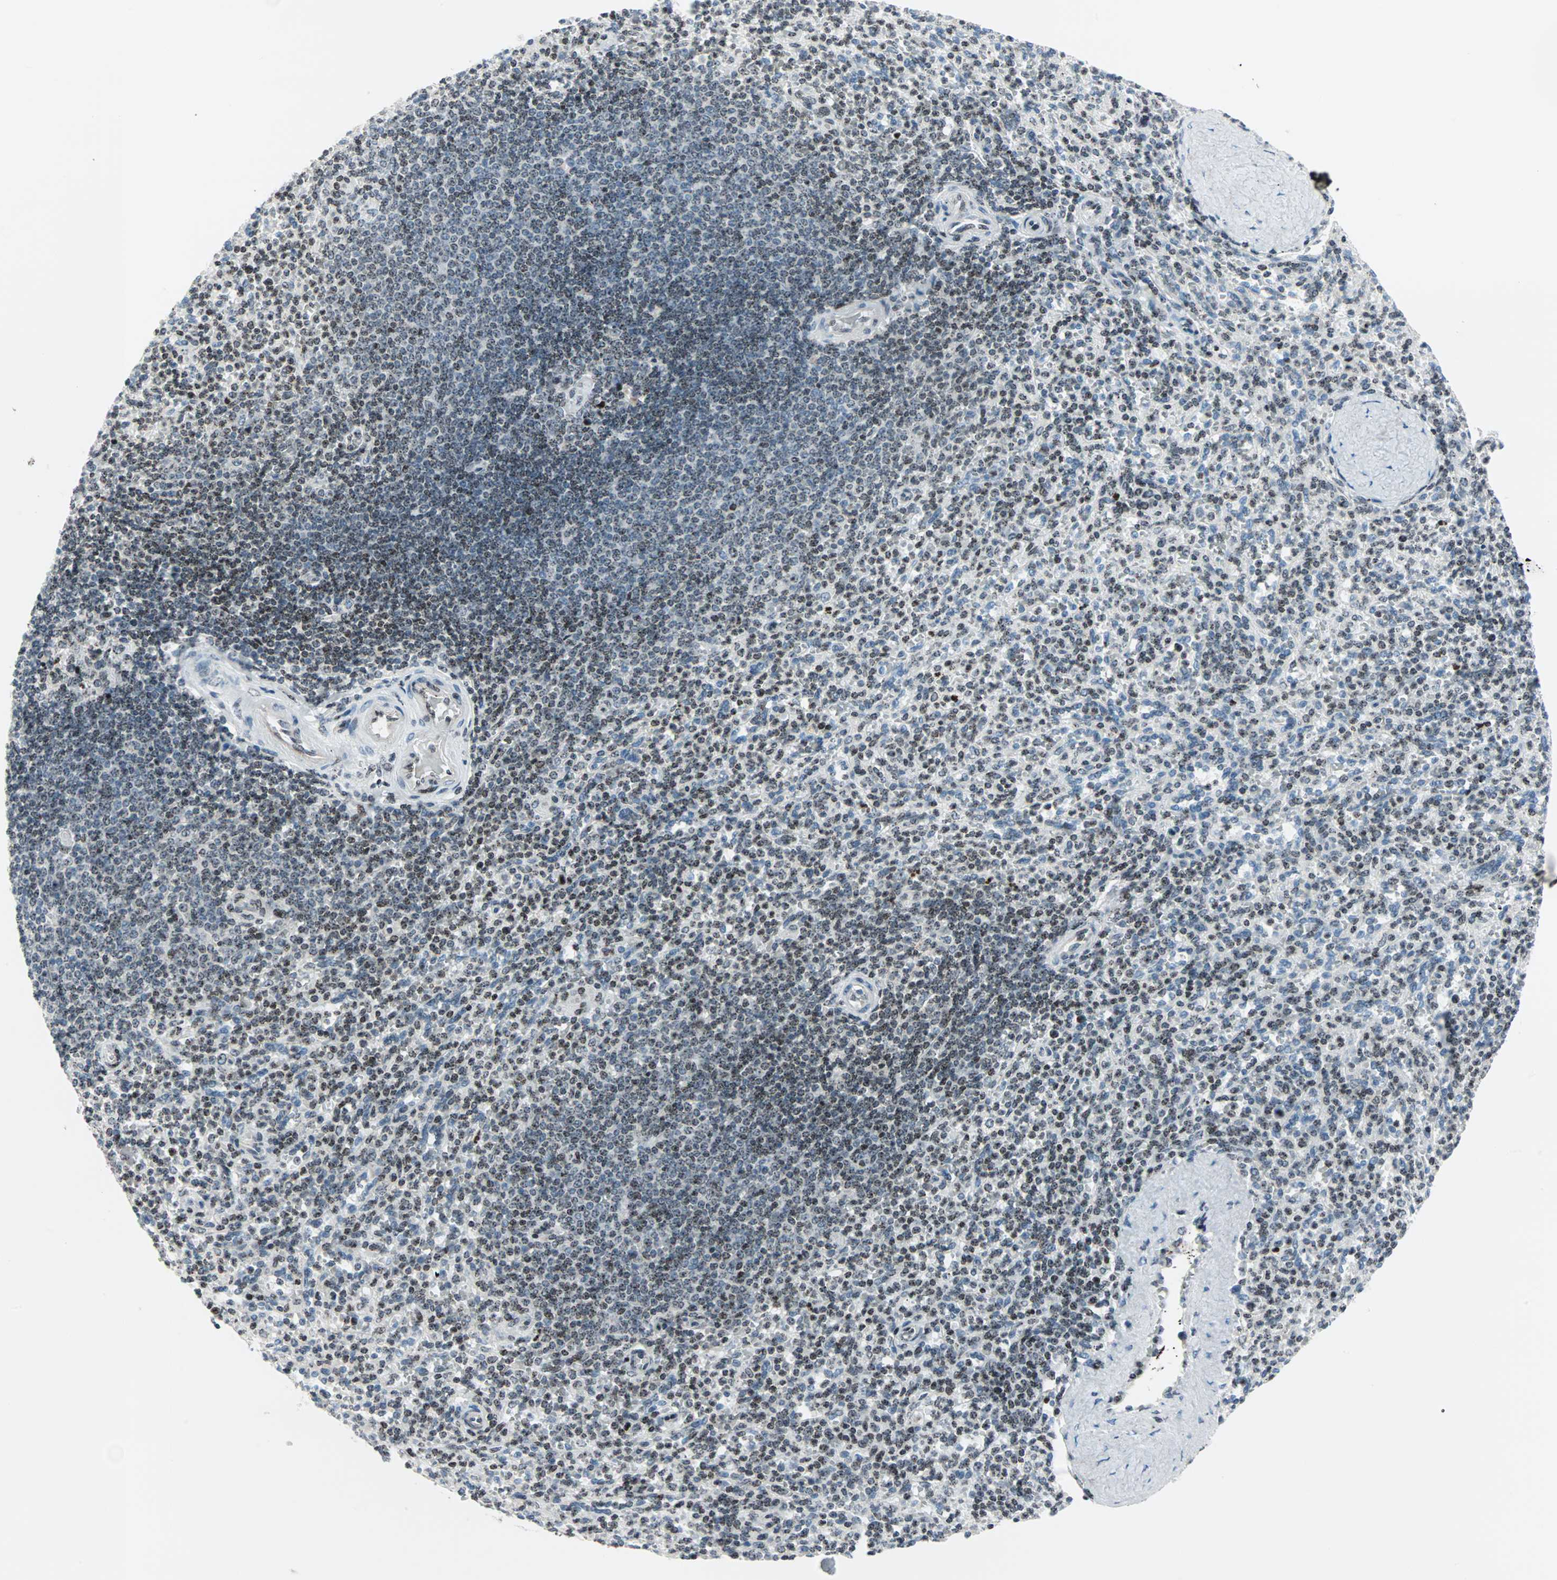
{"staining": {"intensity": "moderate", "quantity": "25%-75%", "location": "cytoplasmic/membranous,nuclear"}, "tissue": "spleen", "cell_type": "Cells in red pulp", "image_type": "normal", "snomed": [{"axis": "morphology", "description": "Normal tissue, NOS"}, {"axis": "topography", "description": "Spleen"}], "caption": "IHC photomicrograph of normal human spleen stained for a protein (brown), which reveals medium levels of moderate cytoplasmic/membranous,nuclear positivity in about 25%-75% of cells in red pulp.", "gene": "CENPA", "patient": {"sex": "male", "age": 36}}